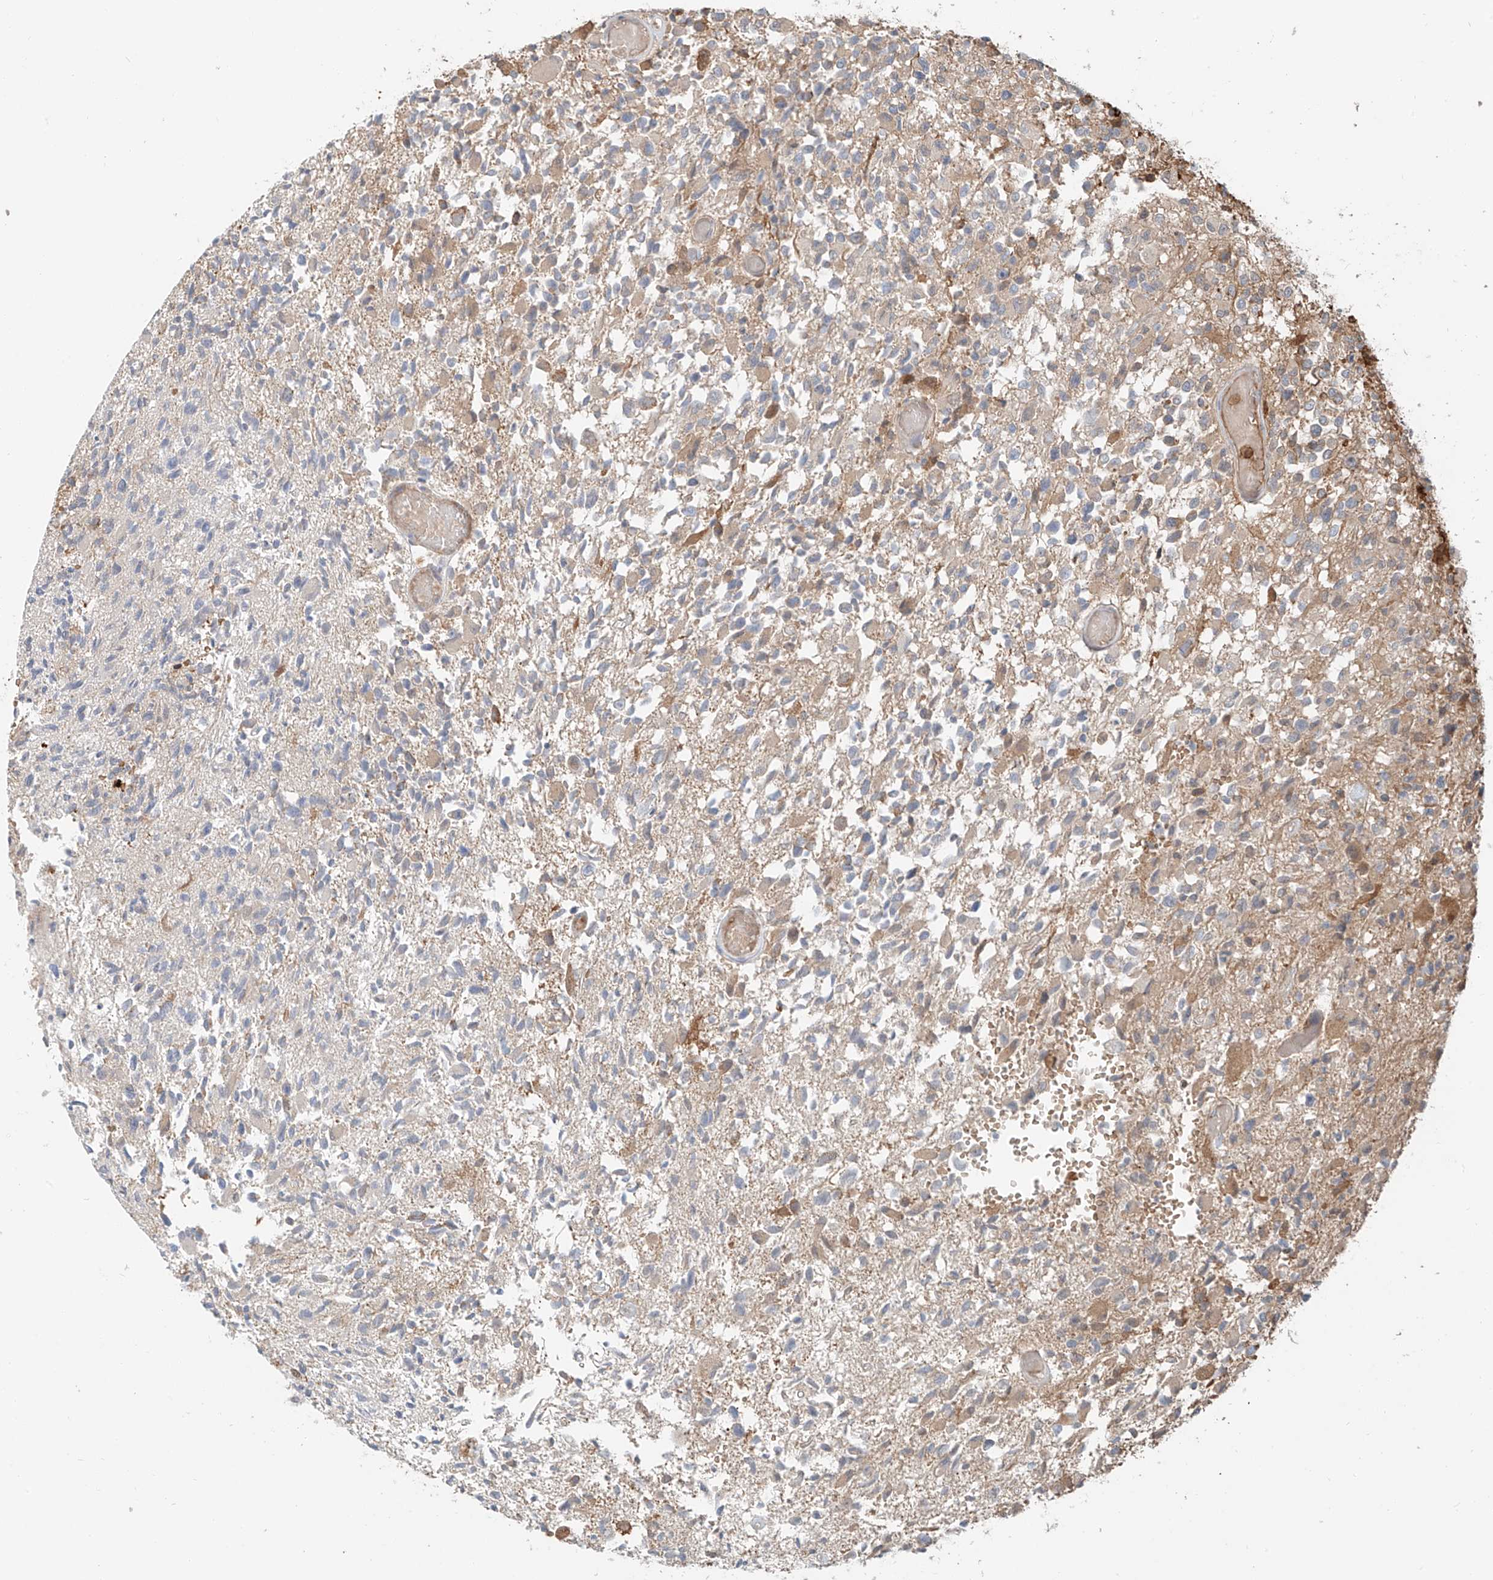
{"staining": {"intensity": "negative", "quantity": "none", "location": "none"}, "tissue": "glioma", "cell_type": "Tumor cells", "image_type": "cancer", "snomed": [{"axis": "morphology", "description": "Glioma, malignant, High grade"}, {"axis": "morphology", "description": "Glioblastoma, NOS"}, {"axis": "topography", "description": "Brain"}], "caption": "Immunohistochemistry (IHC) micrograph of human glioma stained for a protein (brown), which reveals no positivity in tumor cells.", "gene": "CEP162", "patient": {"sex": "male", "age": 60}}